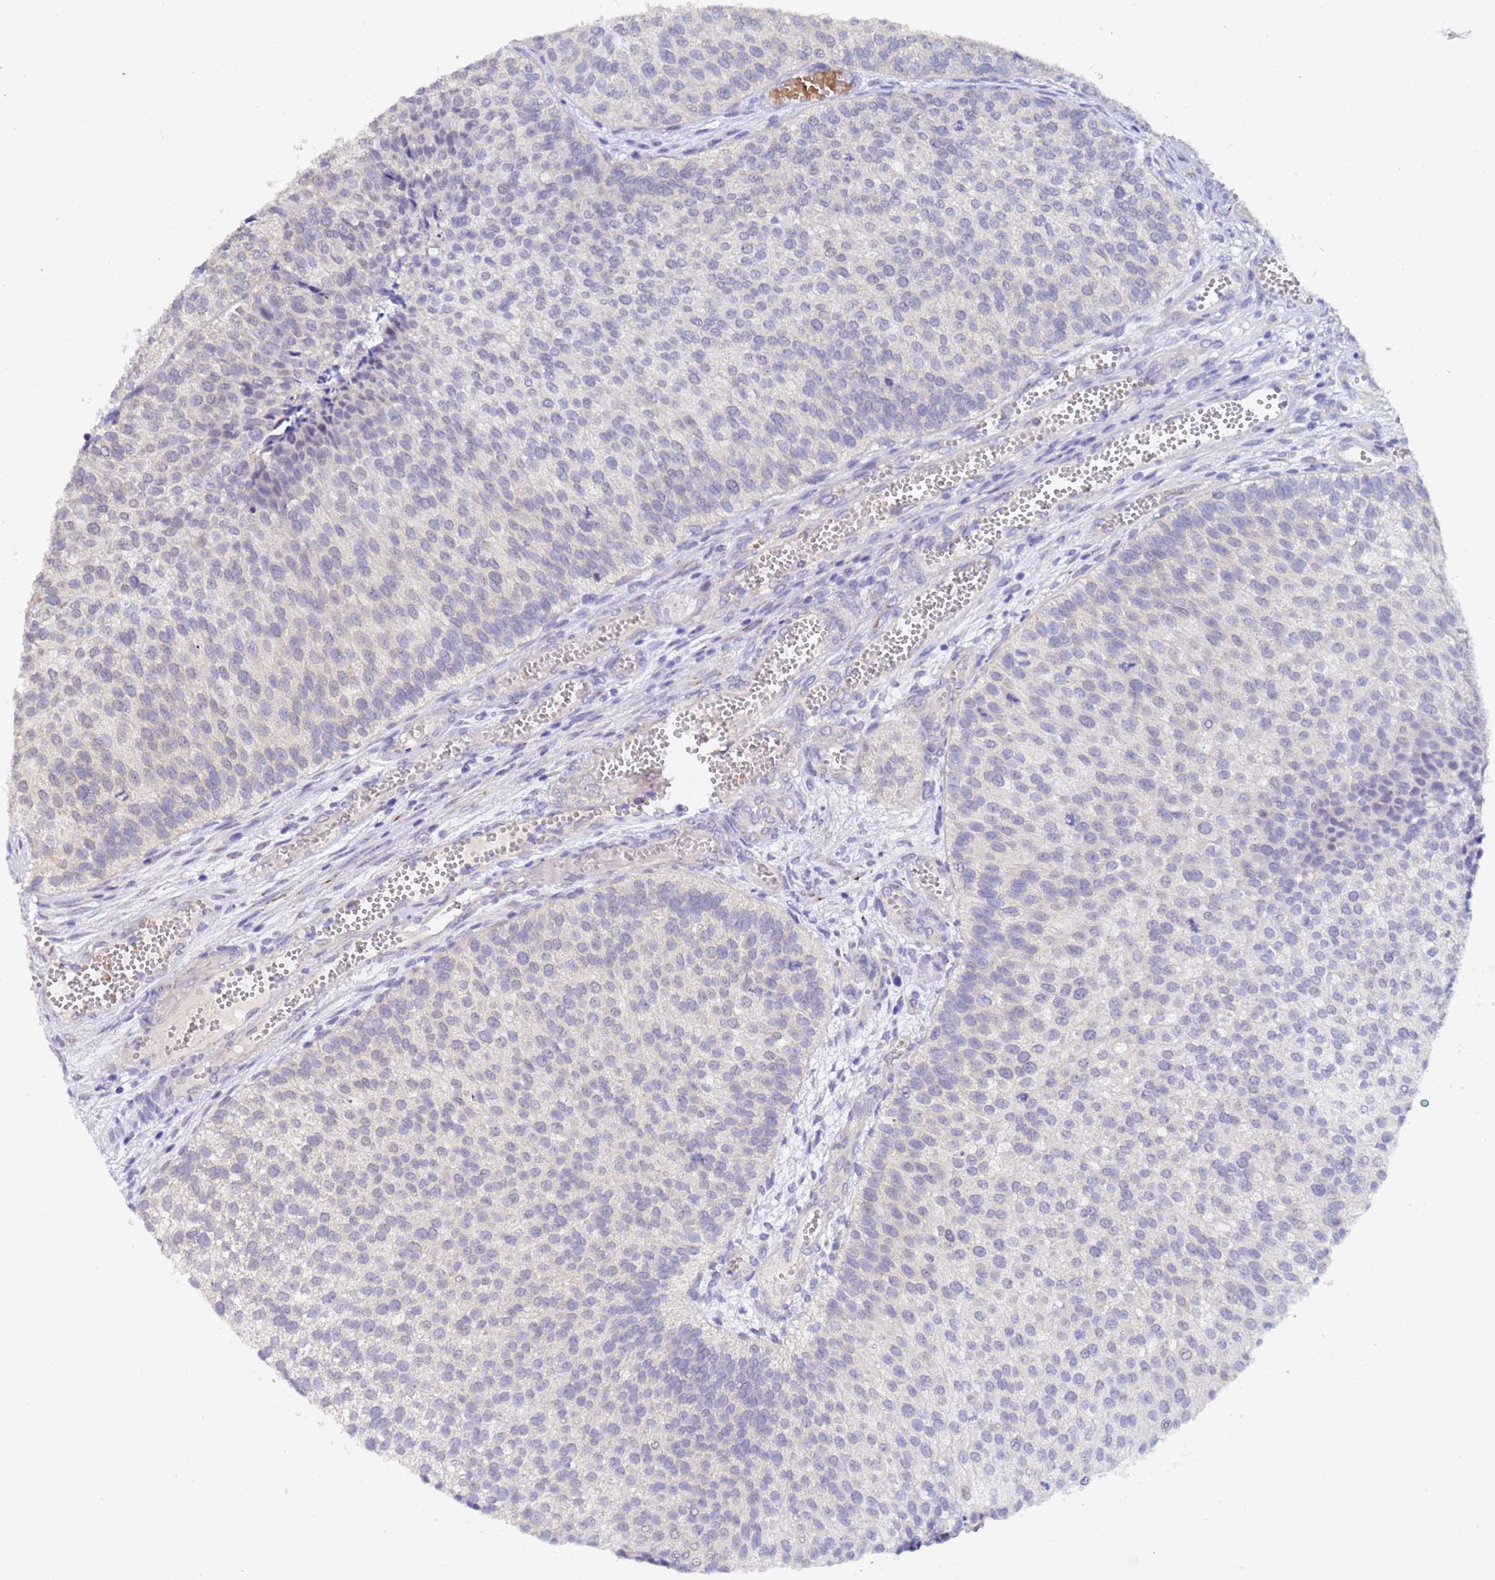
{"staining": {"intensity": "negative", "quantity": "none", "location": "none"}, "tissue": "urothelial cancer", "cell_type": "Tumor cells", "image_type": "cancer", "snomed": [{"axis": "morphology", "description": "Urothelial carcinoma, Low grade"}, {"axis": "topography", "description": "Urinary bladder"}], "caption": "The image exhibits no staining of tumor cells in urothelial carcinoma (low-grade).", "gene": "IHO1", "patient": {"sex": "male", "age": 84}}